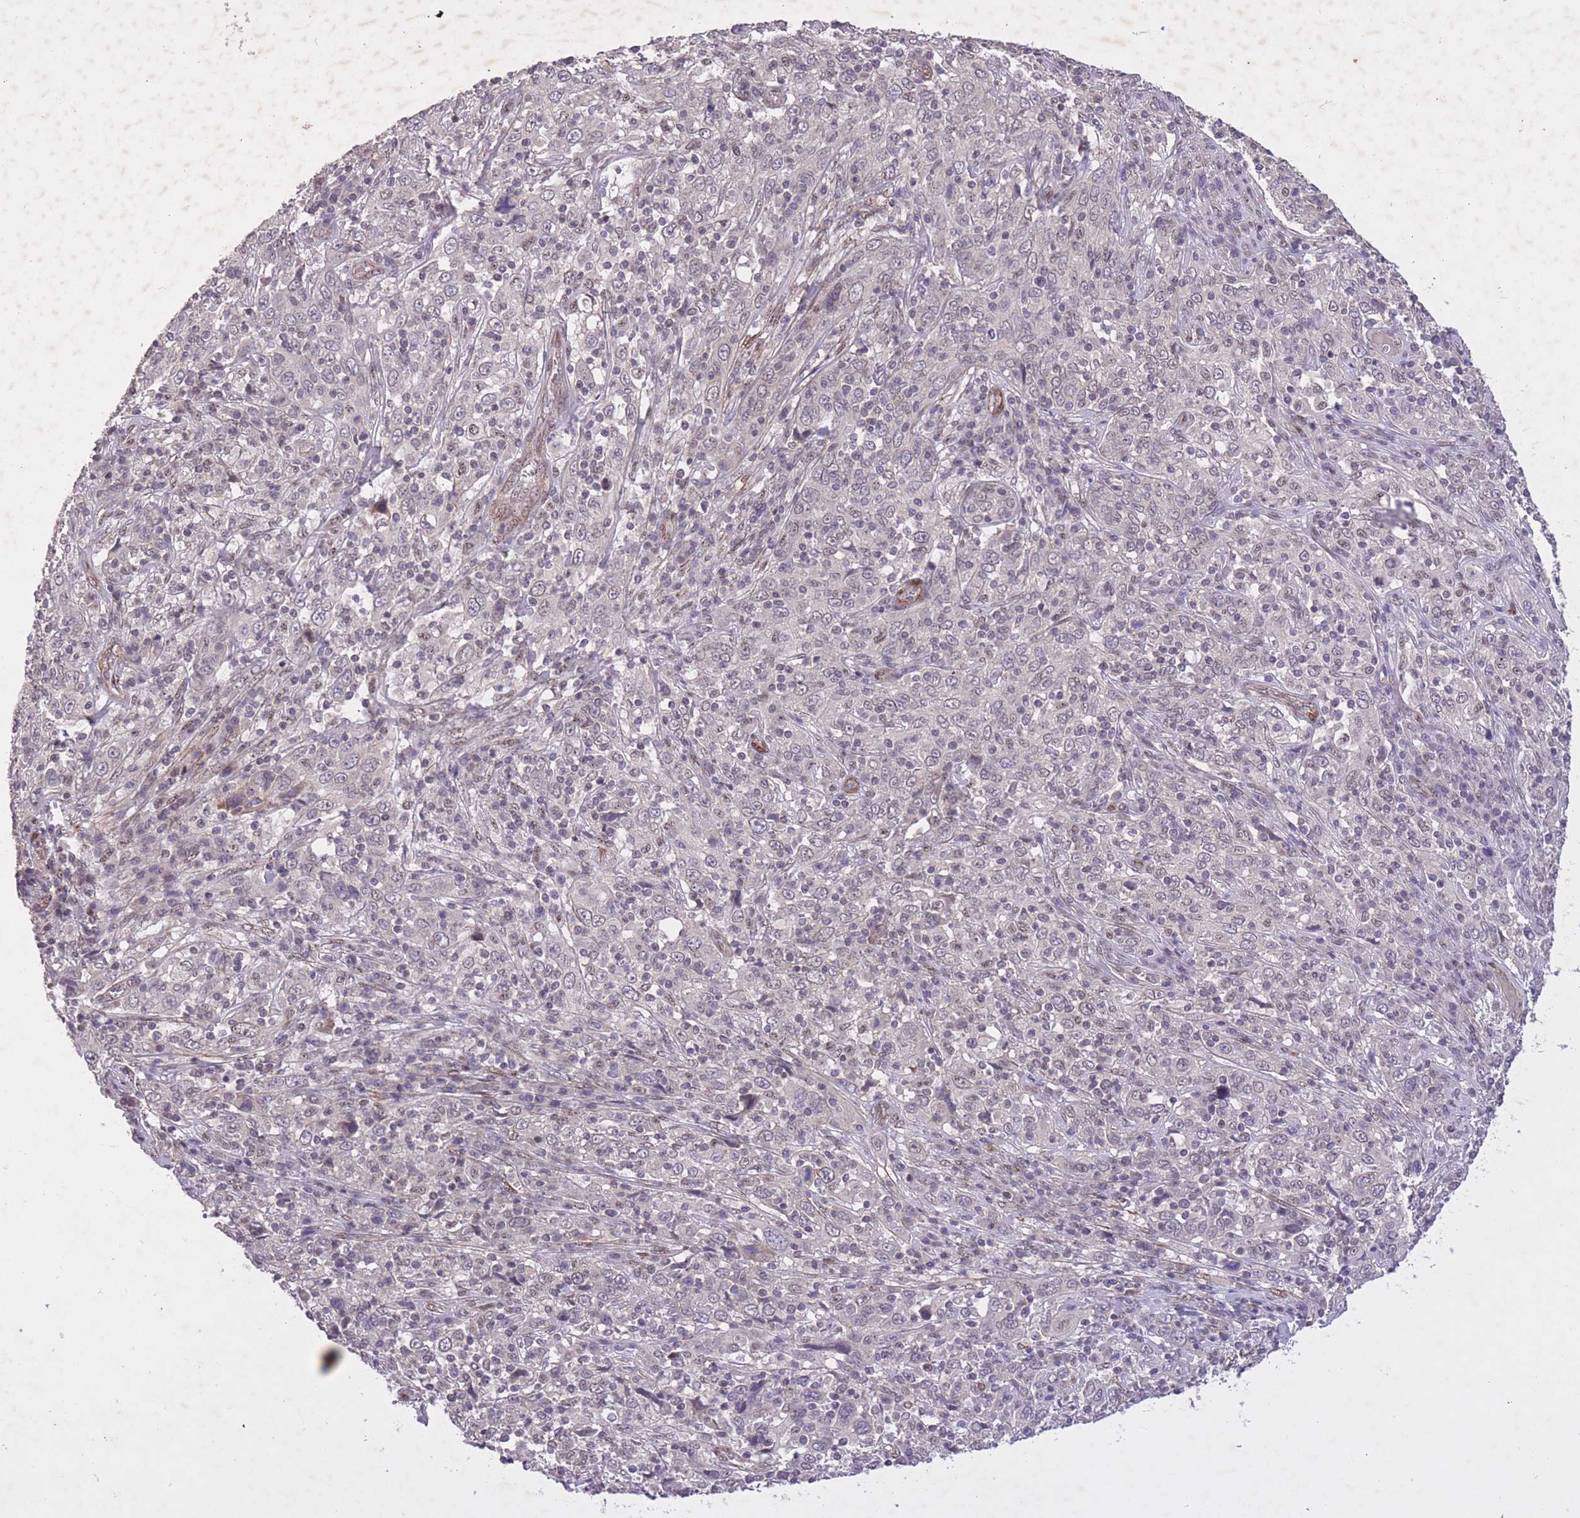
{"staining": {"intensity": "negative", "quantity": "none", "location": "none"}, "tissue": "cervical cancer", "cell_type": "Tumor cells", "image_type": "cancer", "snomed": [{"axis": "morphology", "description": "Squamous cell carcinoma, NOS"}, {"axis": "topography", "description": "Cervix"}], "caption": "Image shows no significant protein positivity in tumor cells of cervical squamous cell carcinoma.", "gene": "CBX6", "patient": {"sex": "female", "age": 46}}